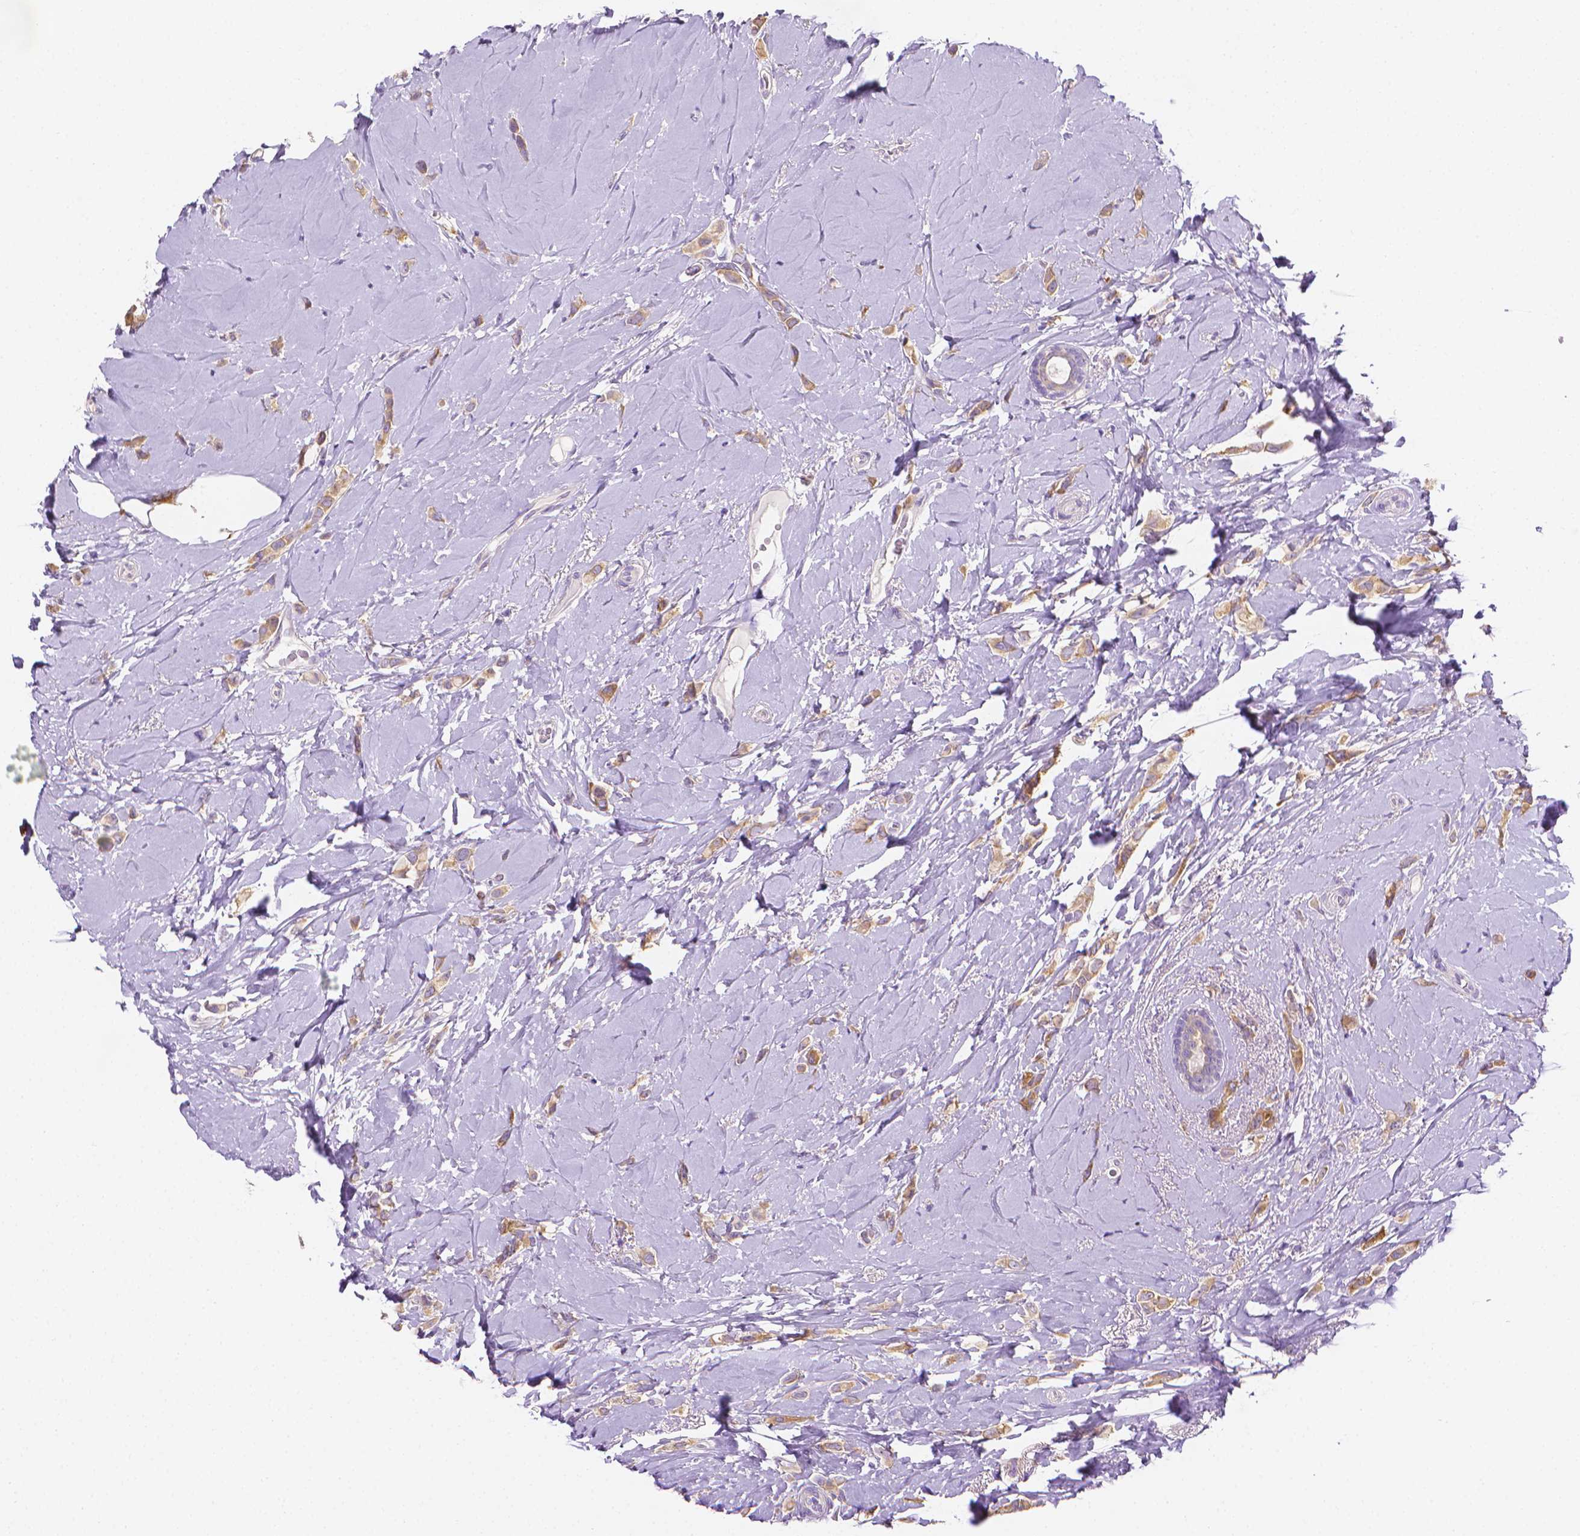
{"staining": {"intensity": "weak", "quantity": ">75%", "location": "cytoplasmic/membranous"}, "tissue": "breast cancer", "cell_type": "Tumor cells", "image_type": "cancer", "snomed": [{"axis": "morphology", "description": "Lobular carcinoma"}, {"axis": "topography", "description": "Breast"}], "caption": "This micrograph shows breast cancer stained with IHC to label a protein in brown. The cytoplasmic/membranous of tumor cells show weak positivity for the protein. Nuclei are counter-stained blue.", "gene": "FASN", "patient": {"sex": "female", "age": 66}}